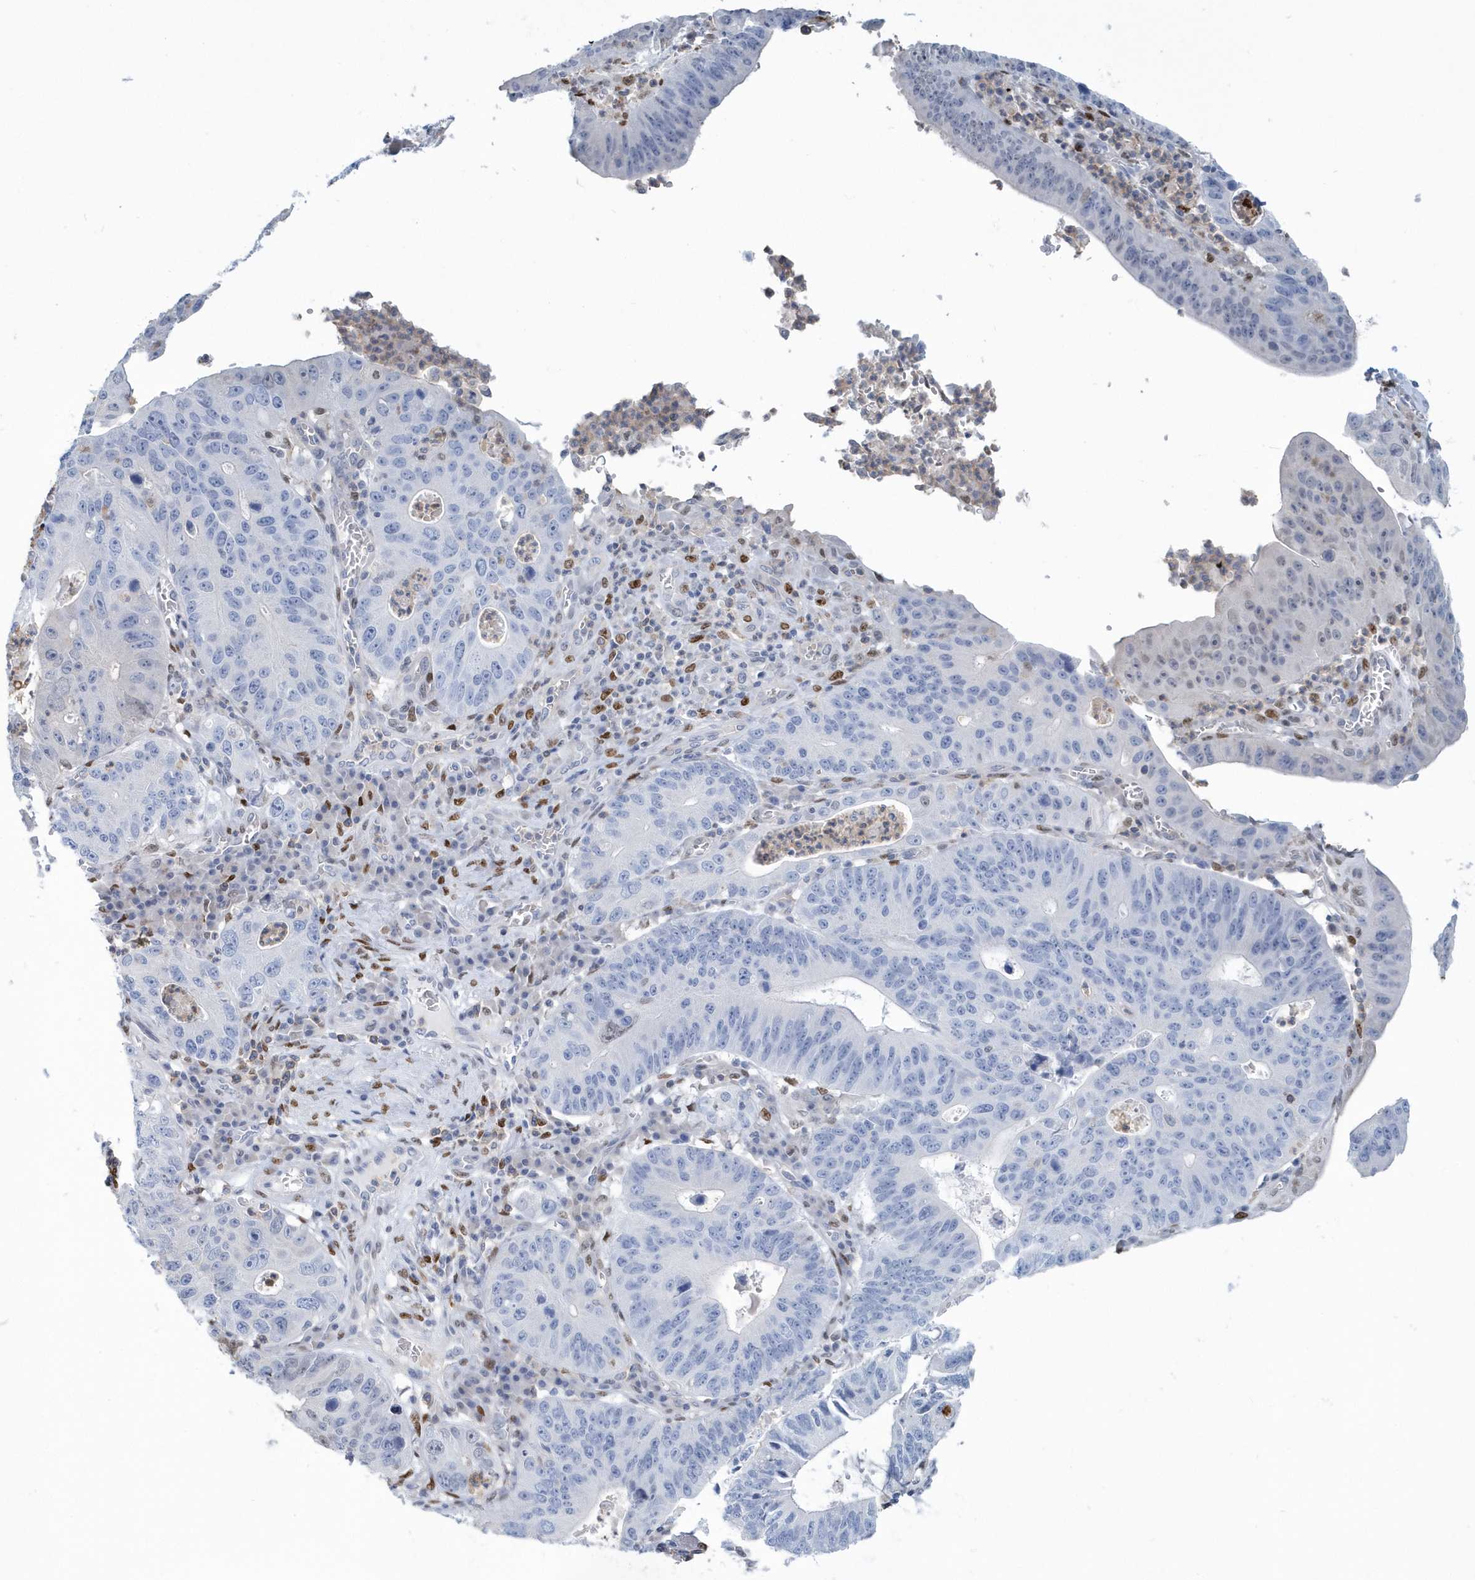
{"staining": {"intensity": "negative", "quantity": "none", "location": "none"}, "tissue": "stomach cancer", "cell_type": "Tumor cells", "image_type": "cancer", "snomed": [{"axis": "morphology", "description": "Adenocarcinoma, NOS"}, {"axis": "topography", "description": "Stomach"}], "caption": "The IHC histopathology image has no significant positivity in tumor cells of adenocarcinoma (stomach) tissue.", "gene": "MACROH2A2", "patient": {"sex": "male", "age": 59}}